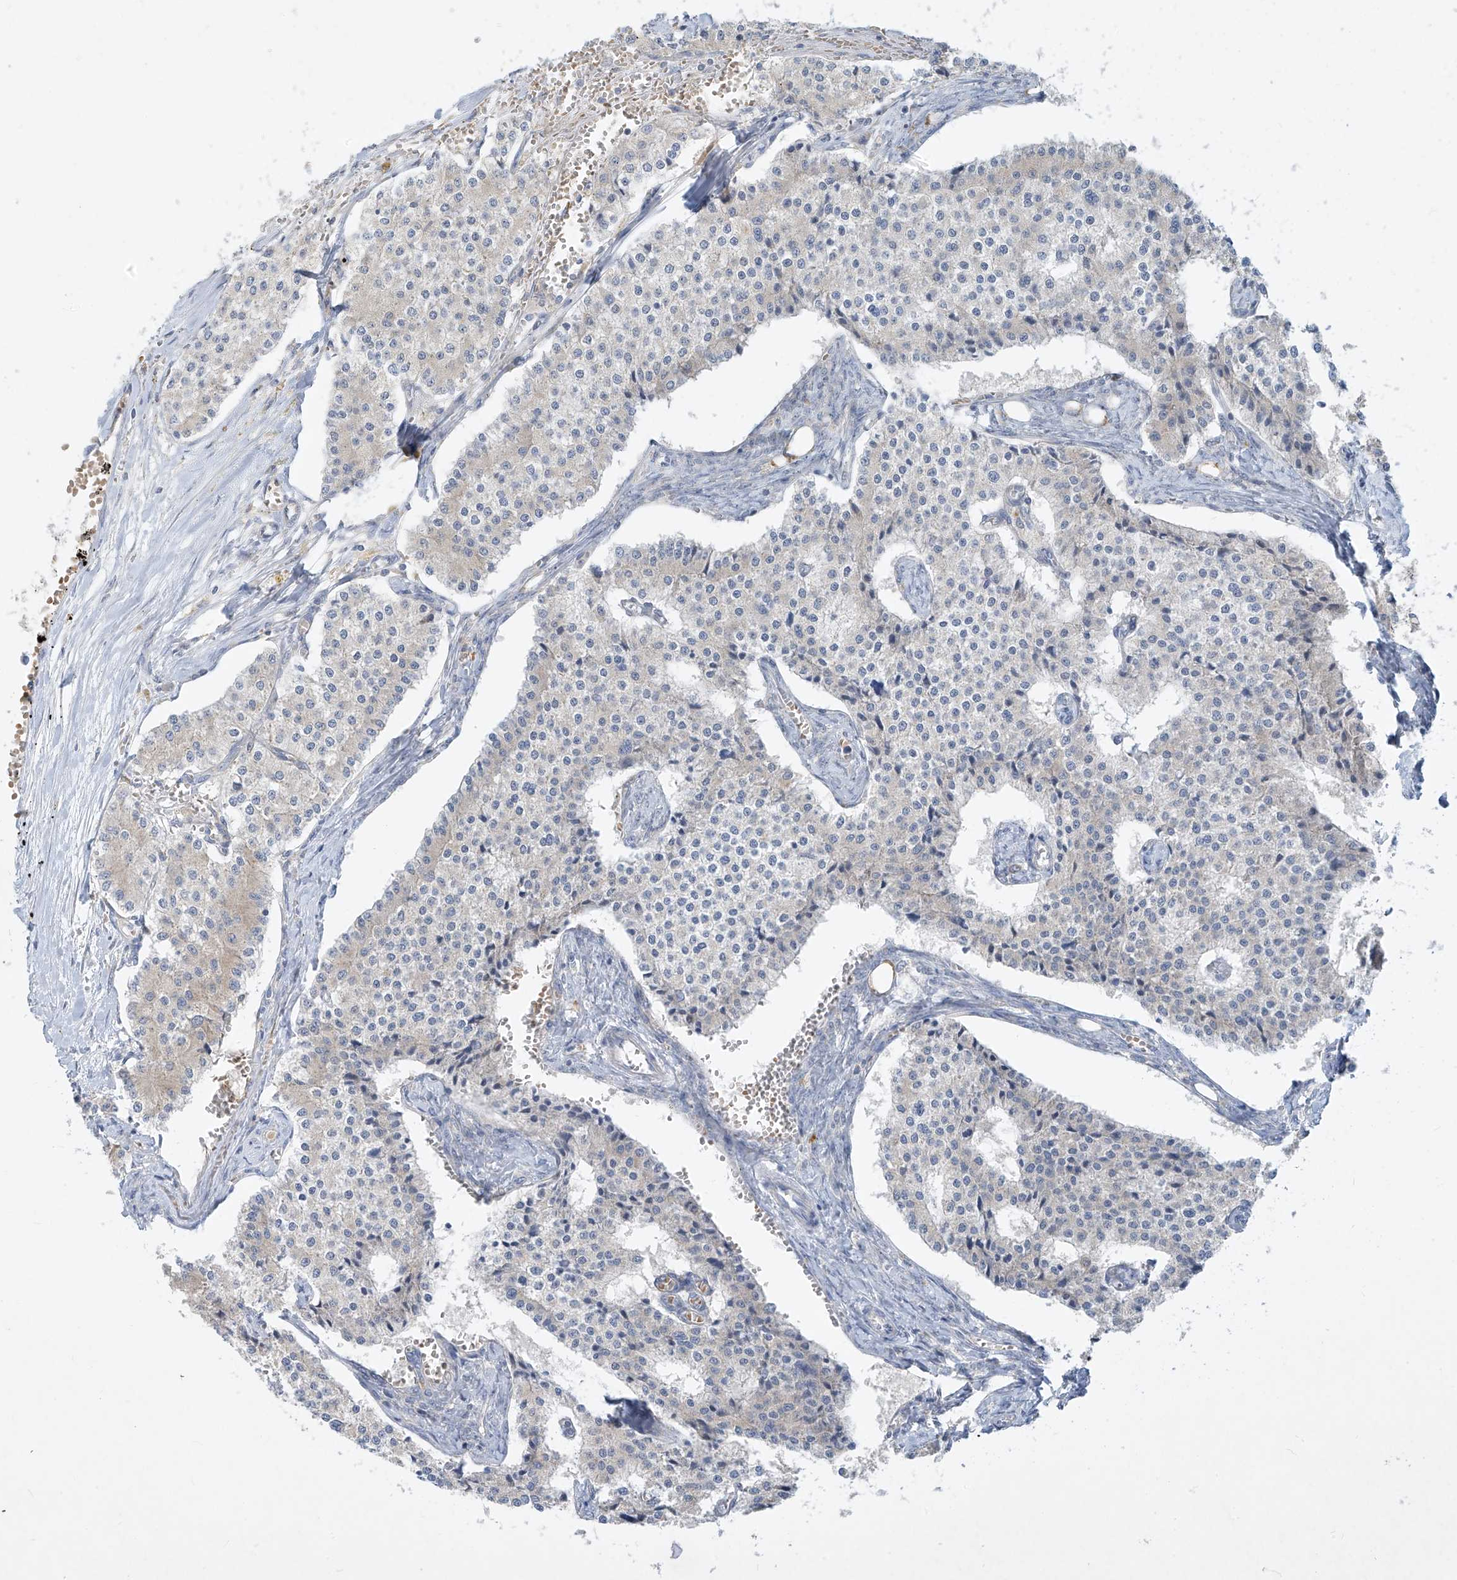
{"staining": {"intensity": "negative", "quantity": "none", "location": "none"}, "tissue": "carcinoid", "cell_type": "Tumor cells", "image_type": "cancer", "snomed": [{"axis": "morphology", "description": "Carcinoid, malignant, NOS"}, {"axis": "topography", "description": "Colon"}], "caption": "Tumor cells are negative for protein expression in human carcinoid. (Stains: DAB (3,3'-diaminobenzidine) IHC with hematoxylin counter stain, Microscopy: brightfield microscopy at high magnification).", "gene": "DGKQ", "patient": {"sex": "female", "age": 52}}